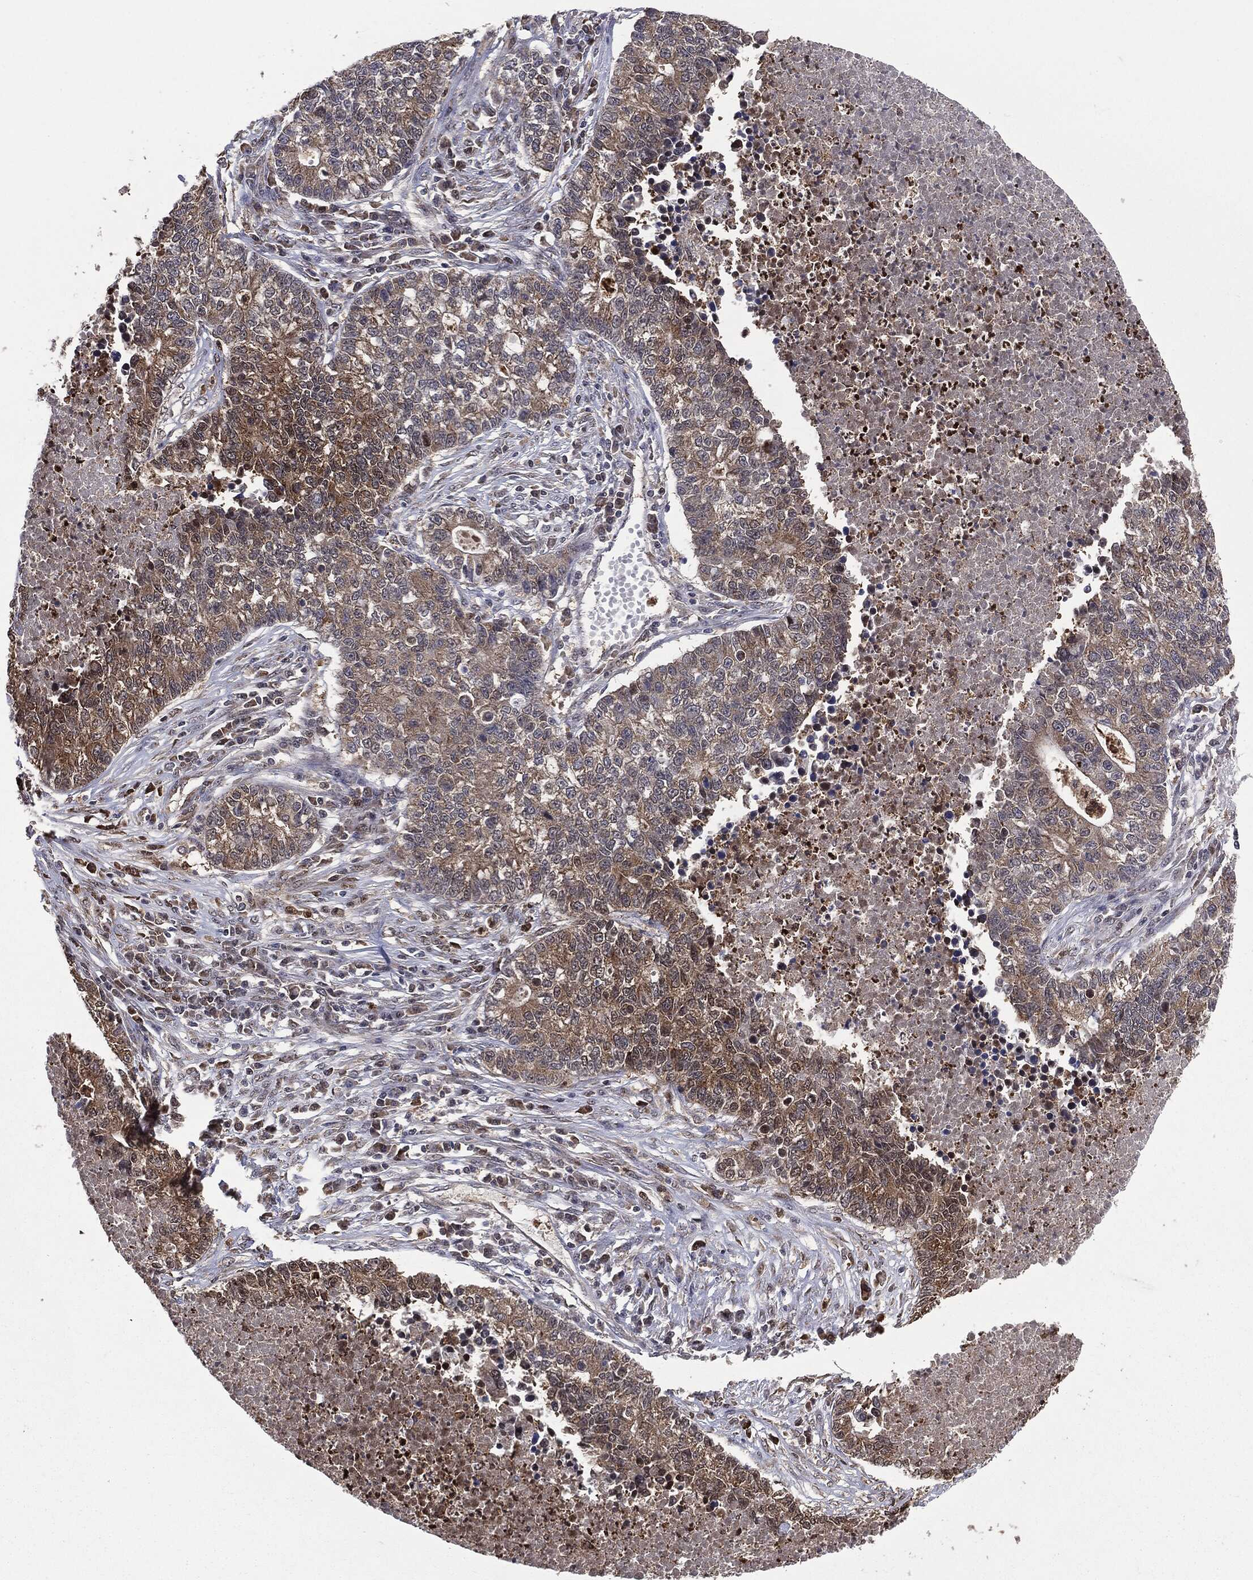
{"staining": {"intensity": "moderate", "quantity": "<25%", "location": "cytoplasmic/membranous"}, "tissue": "lung cancer", "cell_type": "Tumor cells", "image_type": "cancer", "snomed": [{"axis": "morphology", "description": "Adenocarcinoma, NOS"}, {"axis": "topography", "description": "Lung"}], "caption": "Immunohistochemical staining of lung cancer shows moderate cytoplasmic/membranous protein positivity in approximately <25% of tumor cells. (Brightfield microscopy of DAB IHC at high magnification).", "gene": "GPI", "patient": {"sex": "male", "age": 57}}